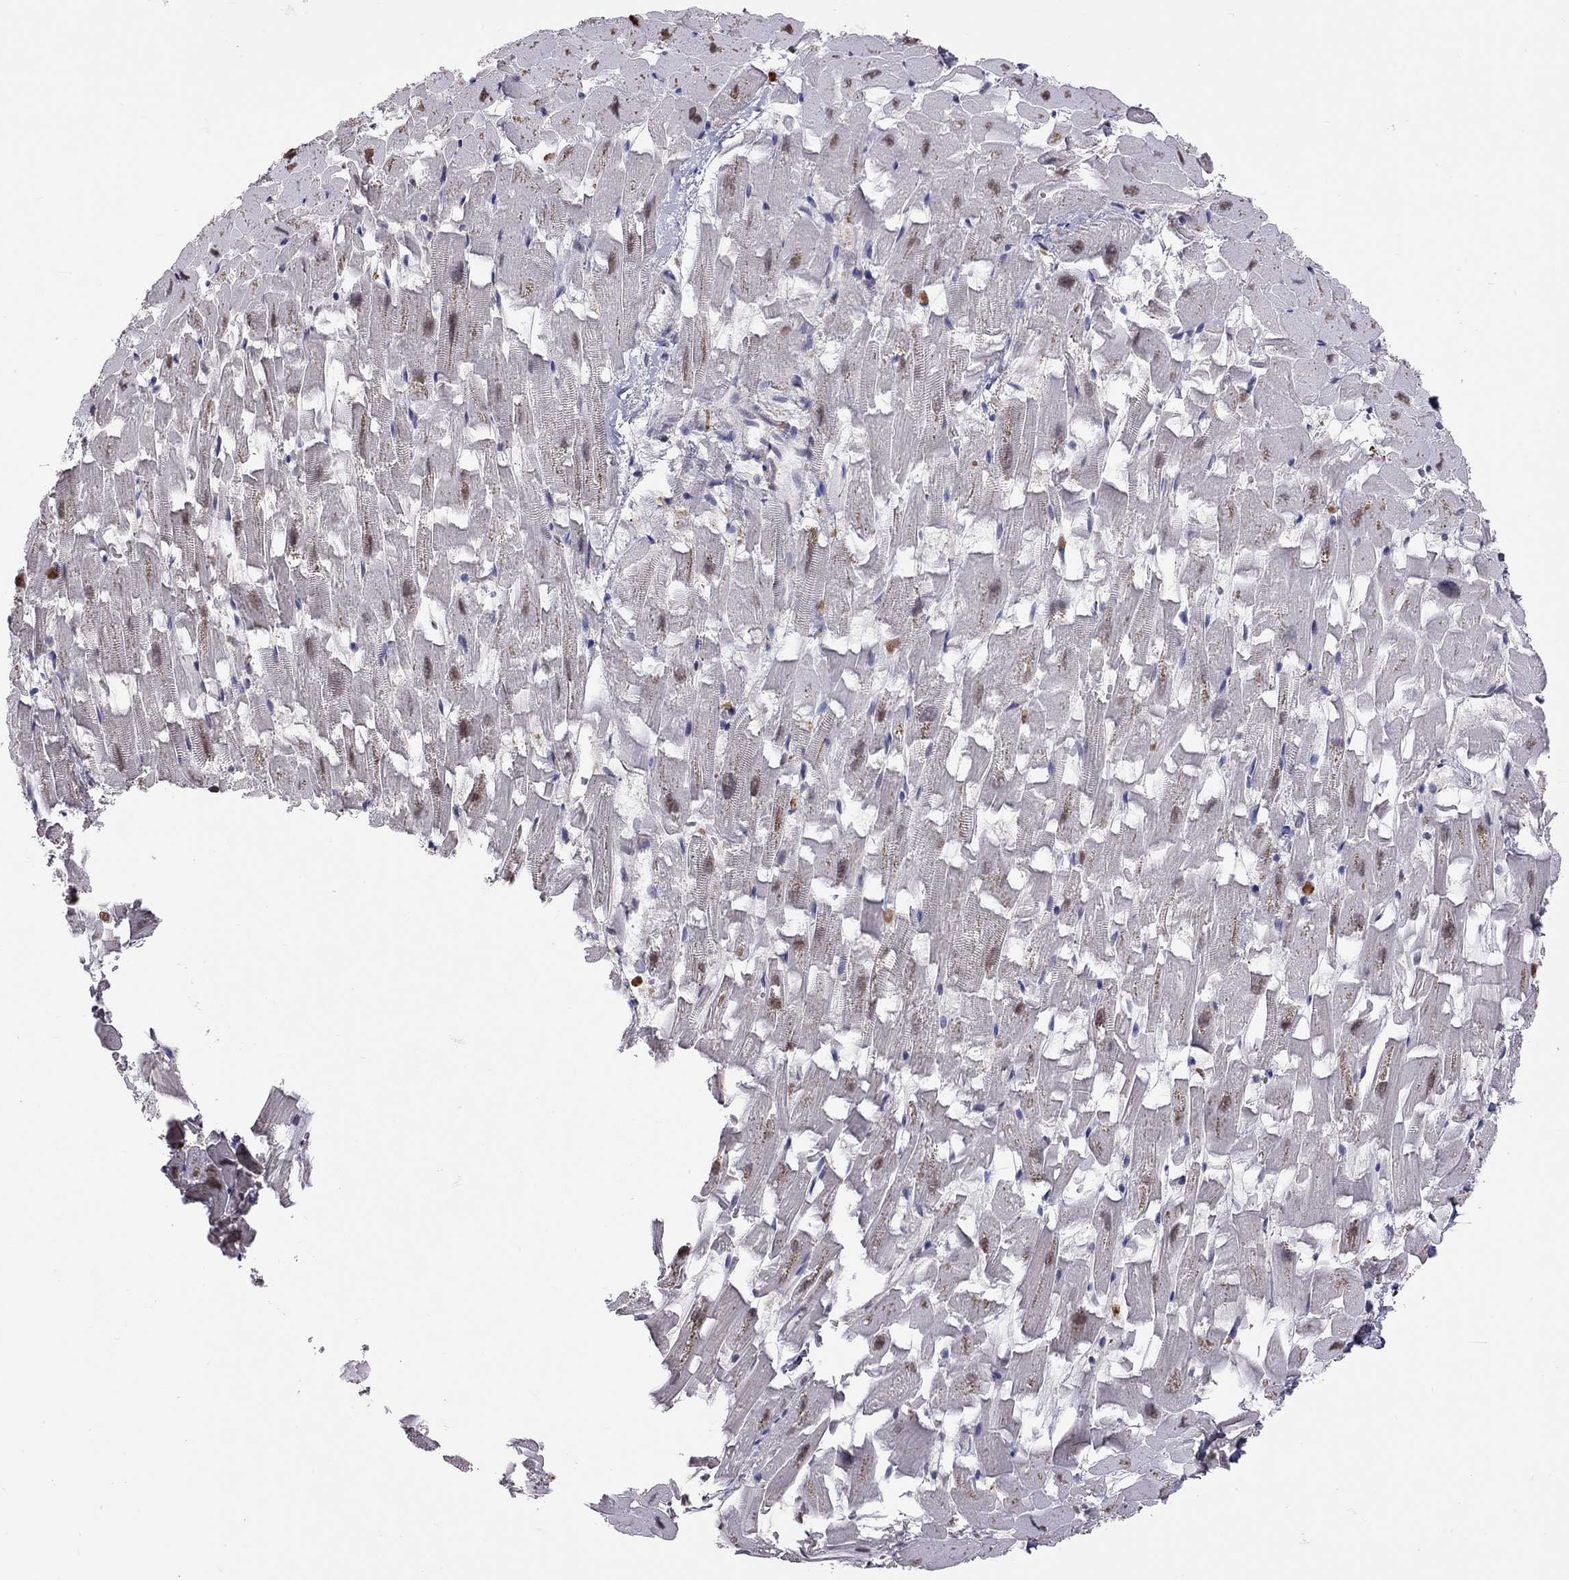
{"staining": {"intensity": "negative", "quantity": "none", "location": "none"}, "tissue": "heart muscle", "cell_type": "Cardiomyocytes", "image_type": "normal", "snomed": [{"axis": "morphology", "description": "Normal tissue, NOS"}, {"axis": "topography", "description": "Heart"}], "caption": "This is a photomicrograph of immunohistochemistry staining of normal heart muscle, which shows no staining in cardiomyocytes. (DAB IHC visualized using brightfield microscopy, high magnification).", "gene": "SERPINA3", "patient": {"sex": "female", "age": 64}}